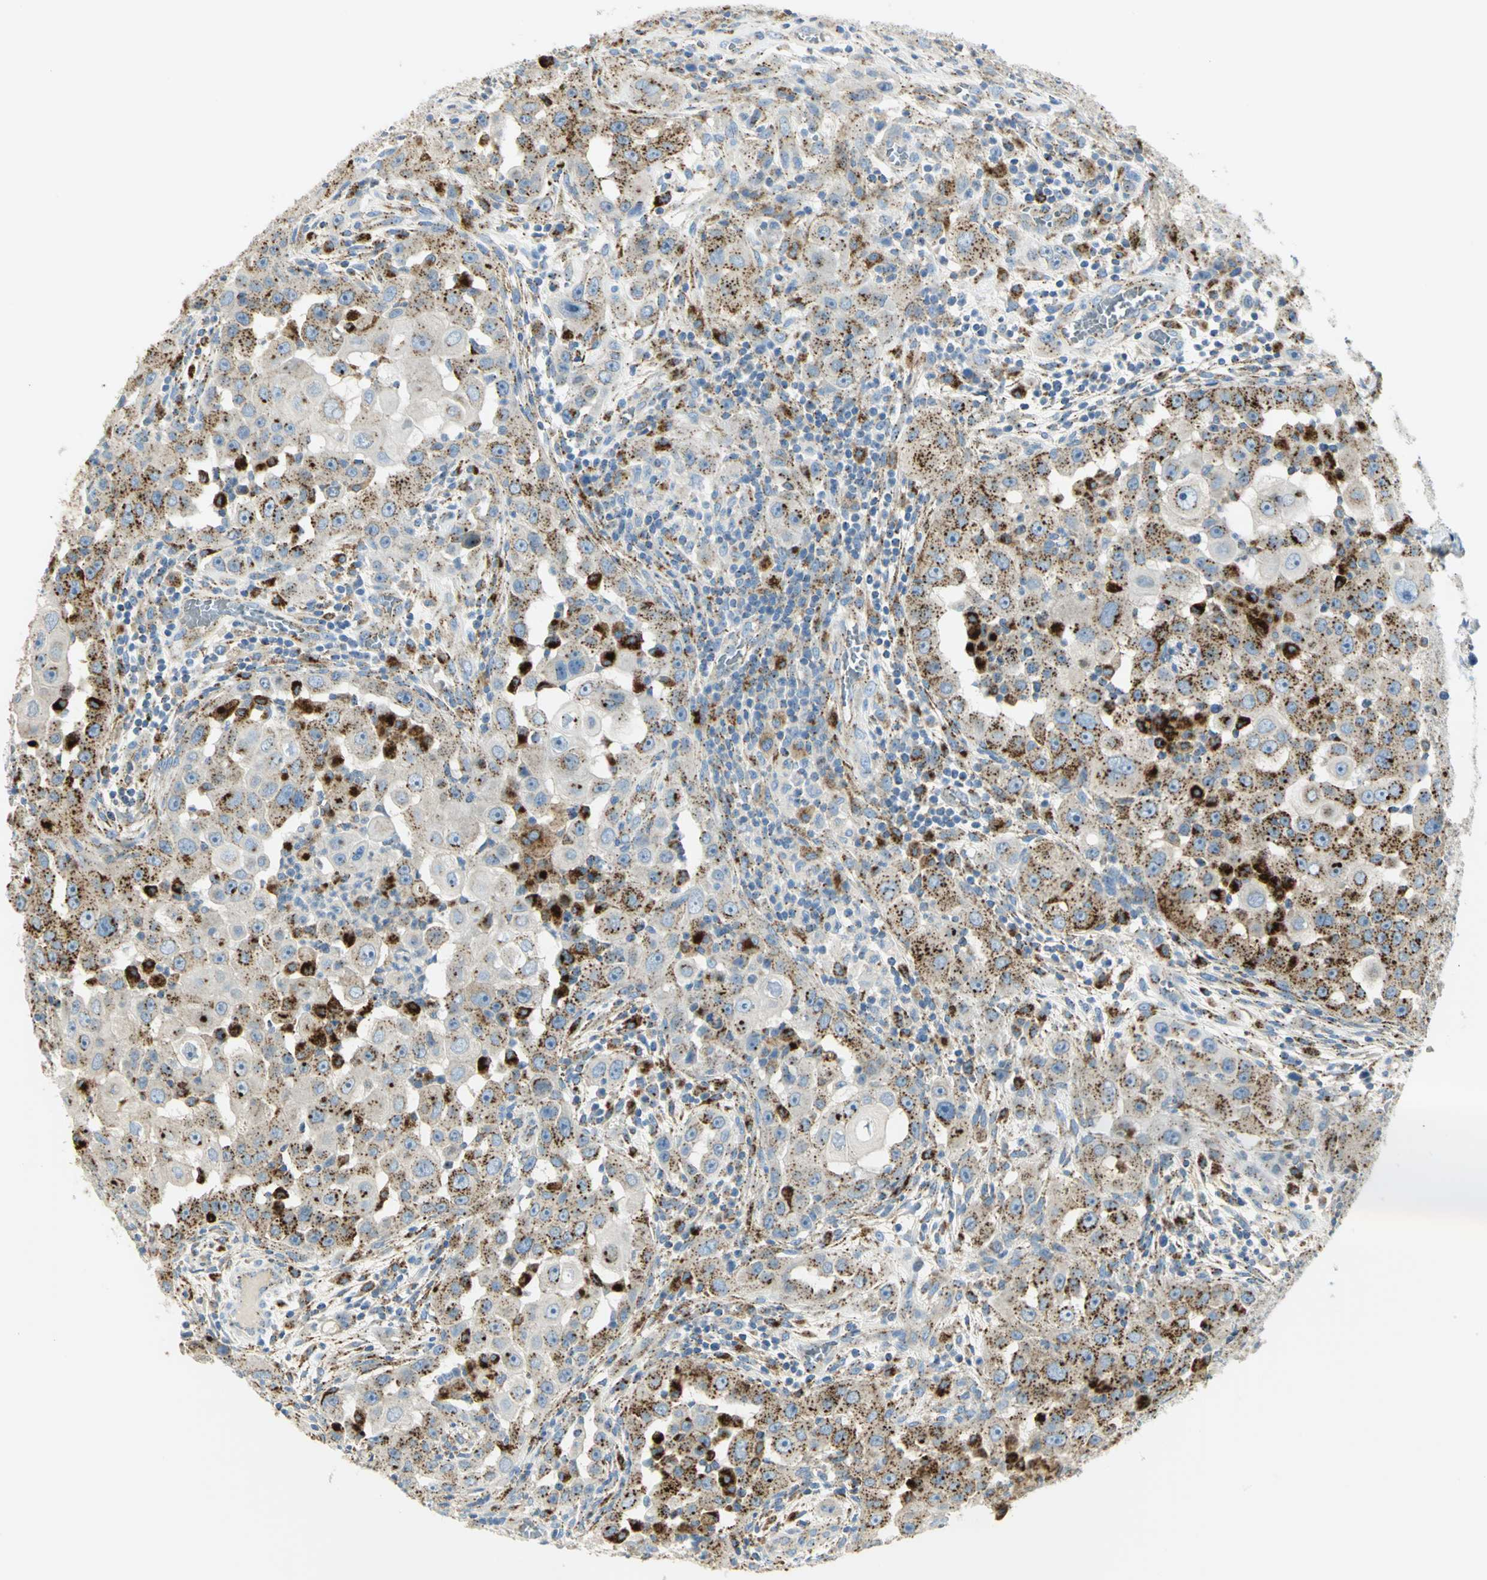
{"staining": {"intensity": "moderate", "quantity": ">75%", "location": "cytoplasmic/membranous"}, "tissue": "head and neck cancer", "cell_type": "Tumor cells", "image_type": "cancer", "snomed": [{"axis": "morphology", "description": "Carcinoma, NOS"}, {"axis": "topography", "description": "Head-Neck"}], "caption": "Immunohistochemistry of human head and neck cancer (carcinoma) demonstrates medium levels of moderate cytoplasmic/membranous staining in approximately >75% of tumor cells.", "gene": "ARSA", "patient": {"sex": "male", "age": 87}}